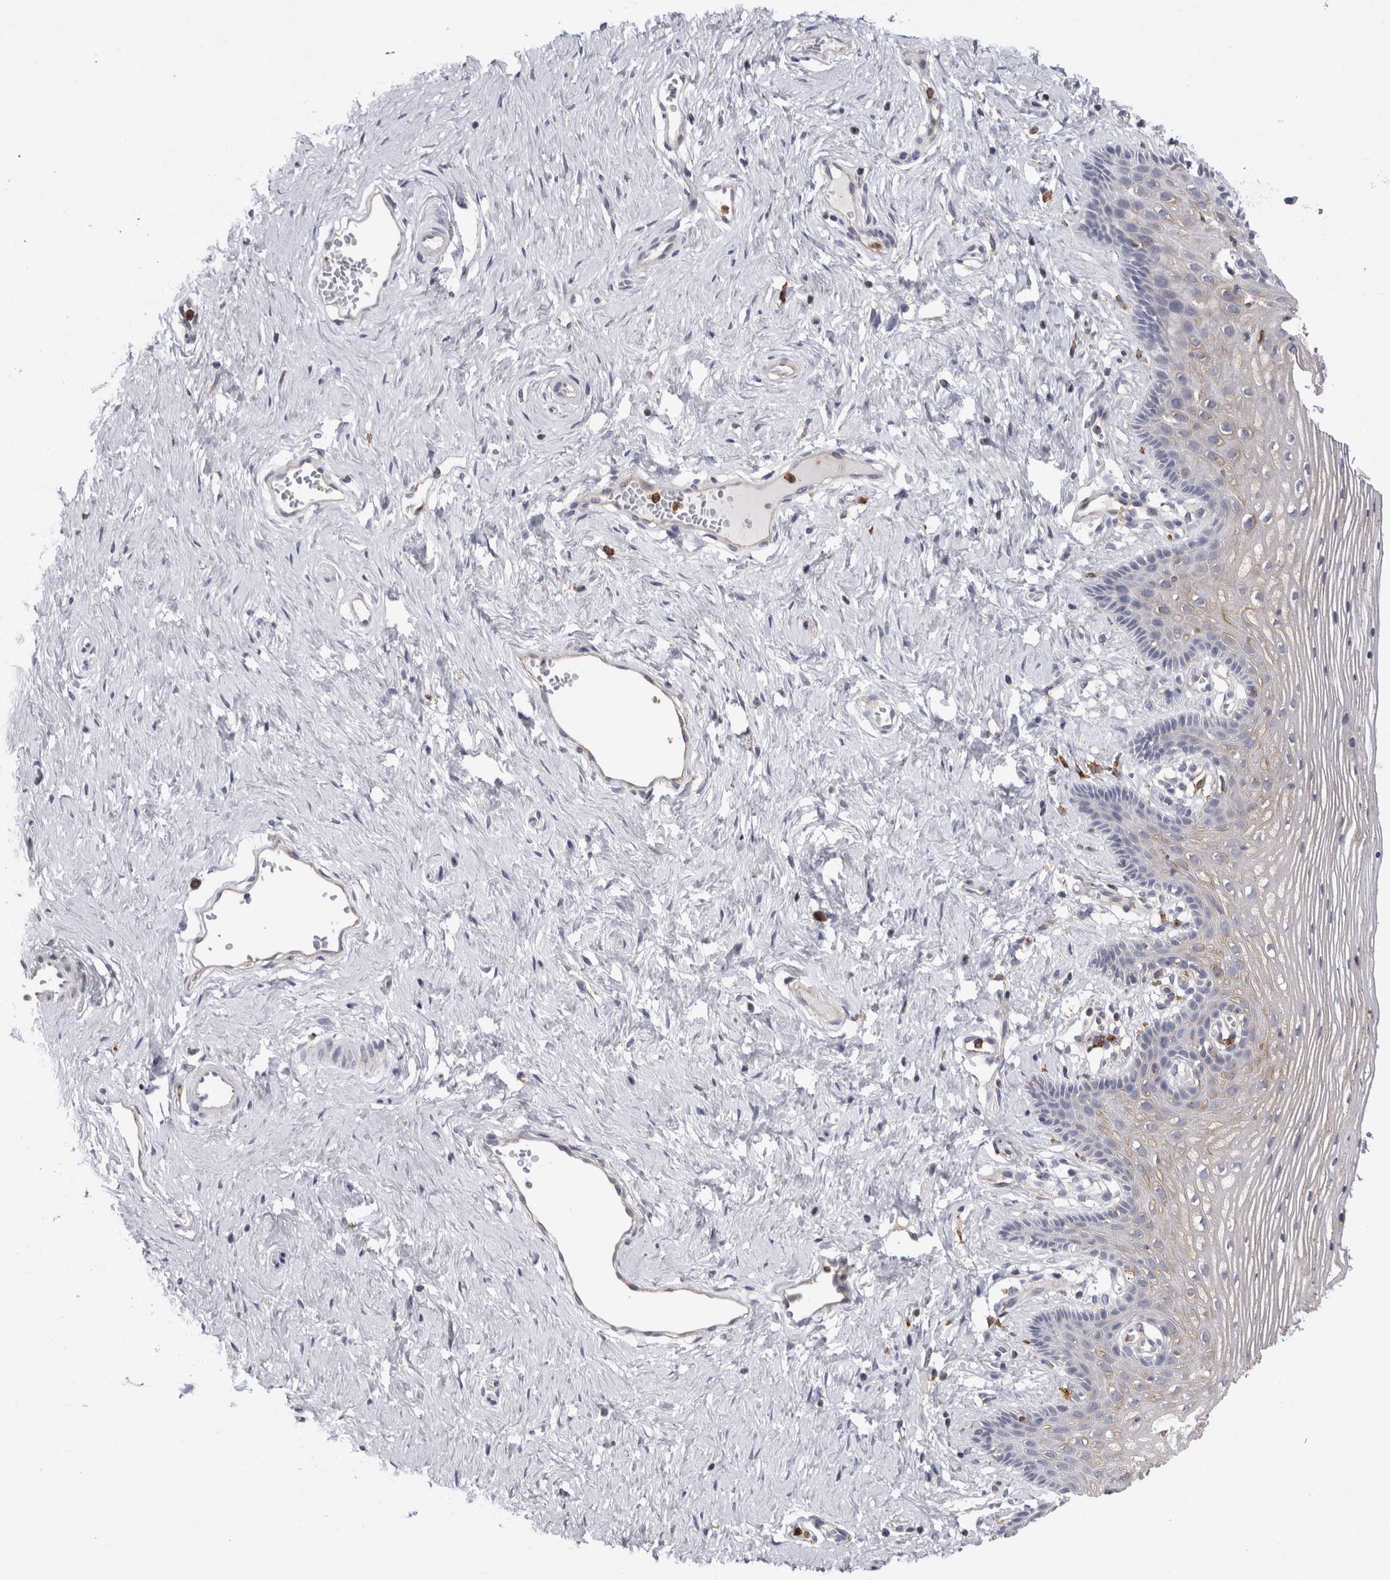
{"staining": {"intensity": "weak", "quantity": "25%-75%", "location": "cytoplasmic/membranous"}, "tissue": "vagina", "cell_type": "Squamous epithelial cells", "image_type": "normal", "snomed": [{"axis": "morphology", "description": "Normal tissue, NOS"}, {"axis": "topography", "description": "Vagina"}], "caption": "Immunohistochemistry (IHC) of benign human vagina exhibits low levels of weak cytoplasmic/membranous expression in about 25%-75% of squamous epithelial cells.", "gene": "RAB11FIP1", "patient": {"sex": "female", "age": 32}}